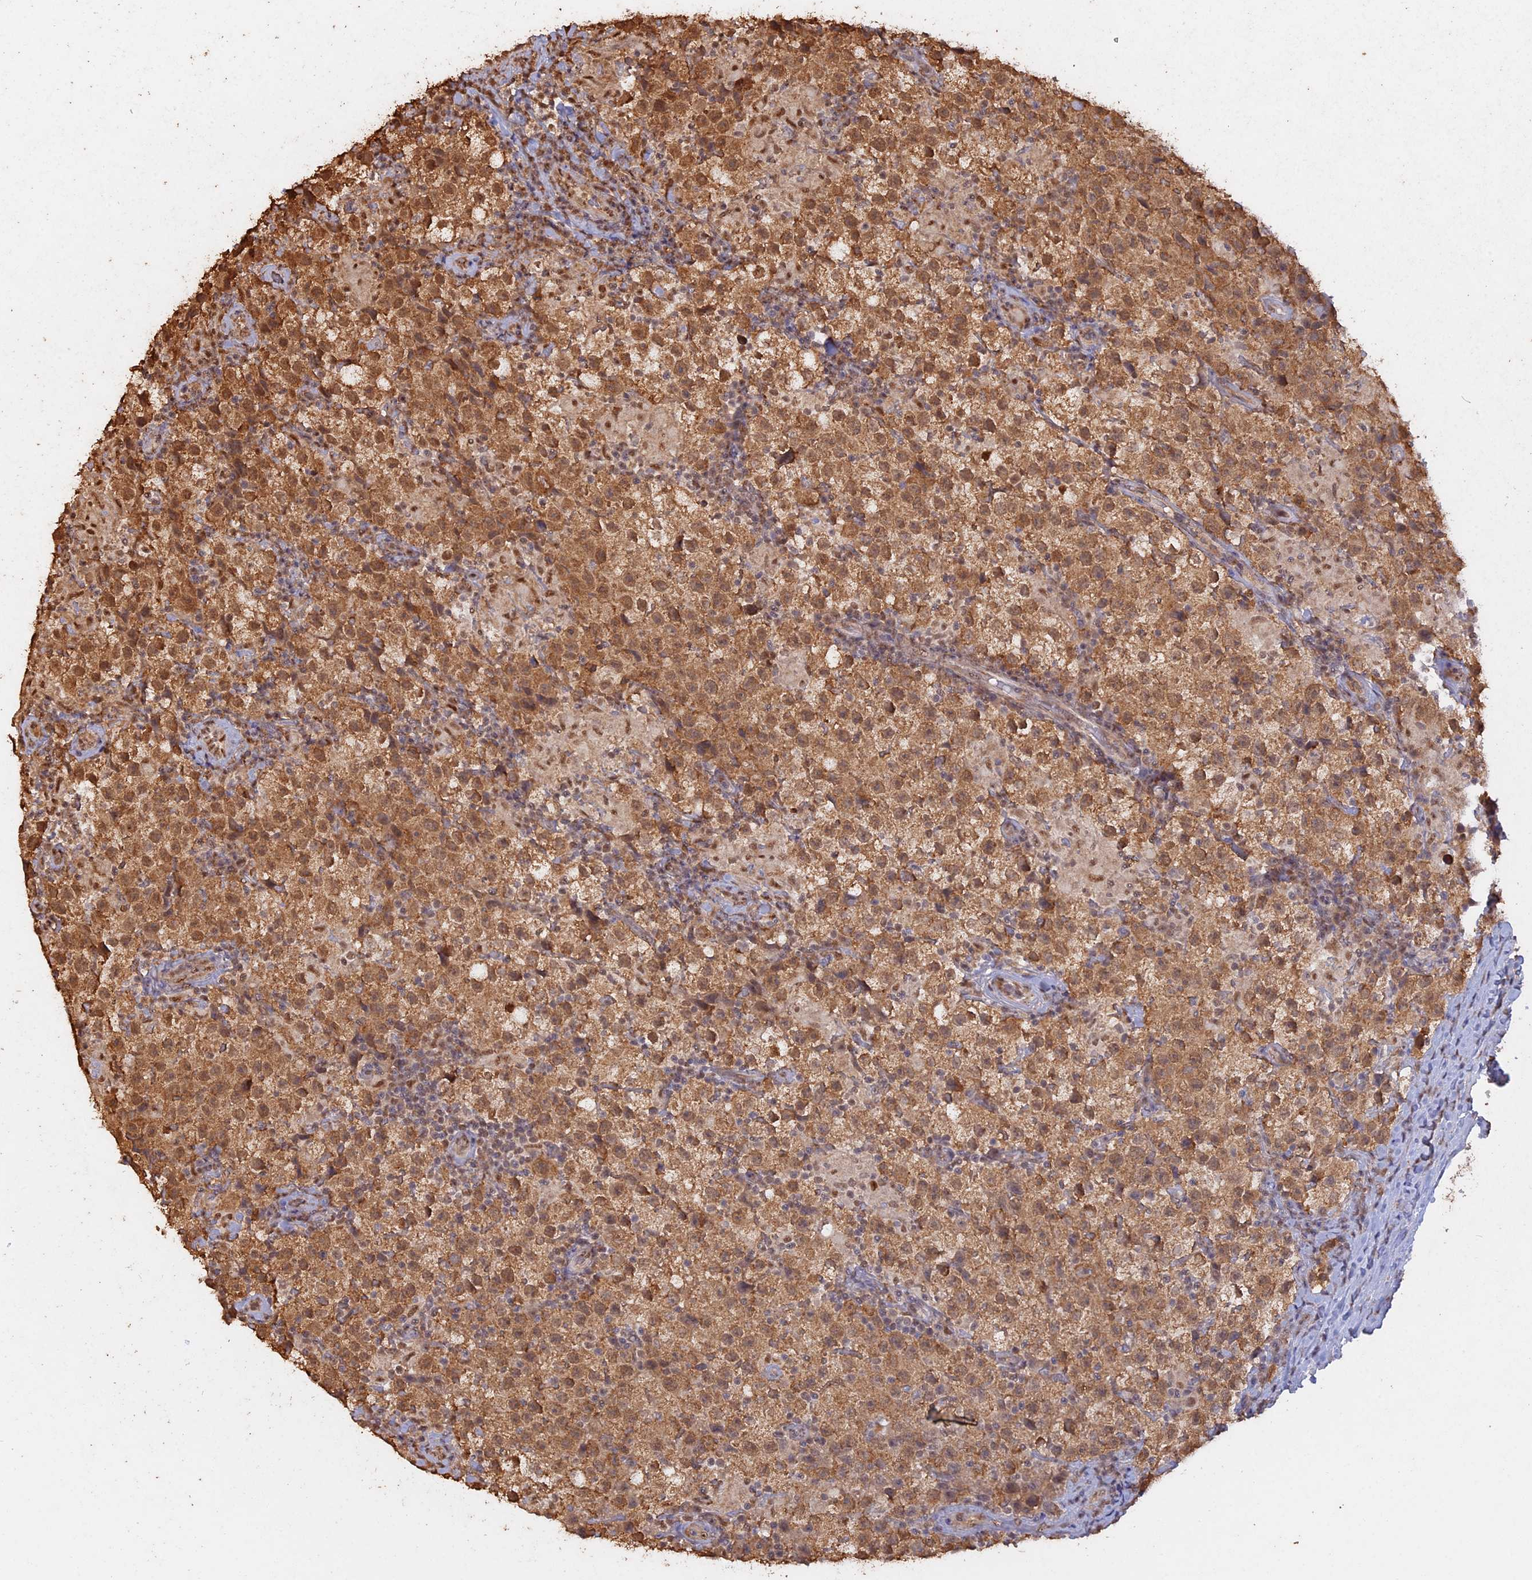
{"staining": {"intensity": "moderate", "quantity": ">75%", "location": "cytoplasmic/membranous,nuclear"}, "tissue": "testis cancer", "cell_type": "Tumor cells", "image_type": "cancer", "snomed": [{"axis": "morphology", "description": "Seminoma, NOS"}, {"axis": "morphology", "description": "Carcinoma, Embryonal, NOS"}, {"axis": "topography", "description": "Testis"}], "caption": "Testis embryonal carcinoma stained with DAB immunohistochemistry (IHC) reveals medium levels of moderate cytoplasmic/membranous and nuclear expression in about >75% of tumor cells. (brown staining indicates protein expression, while blue staining denotes nuclei).", "gene": "PSMC6", "patient": {"sex": "male", "age": 41}}